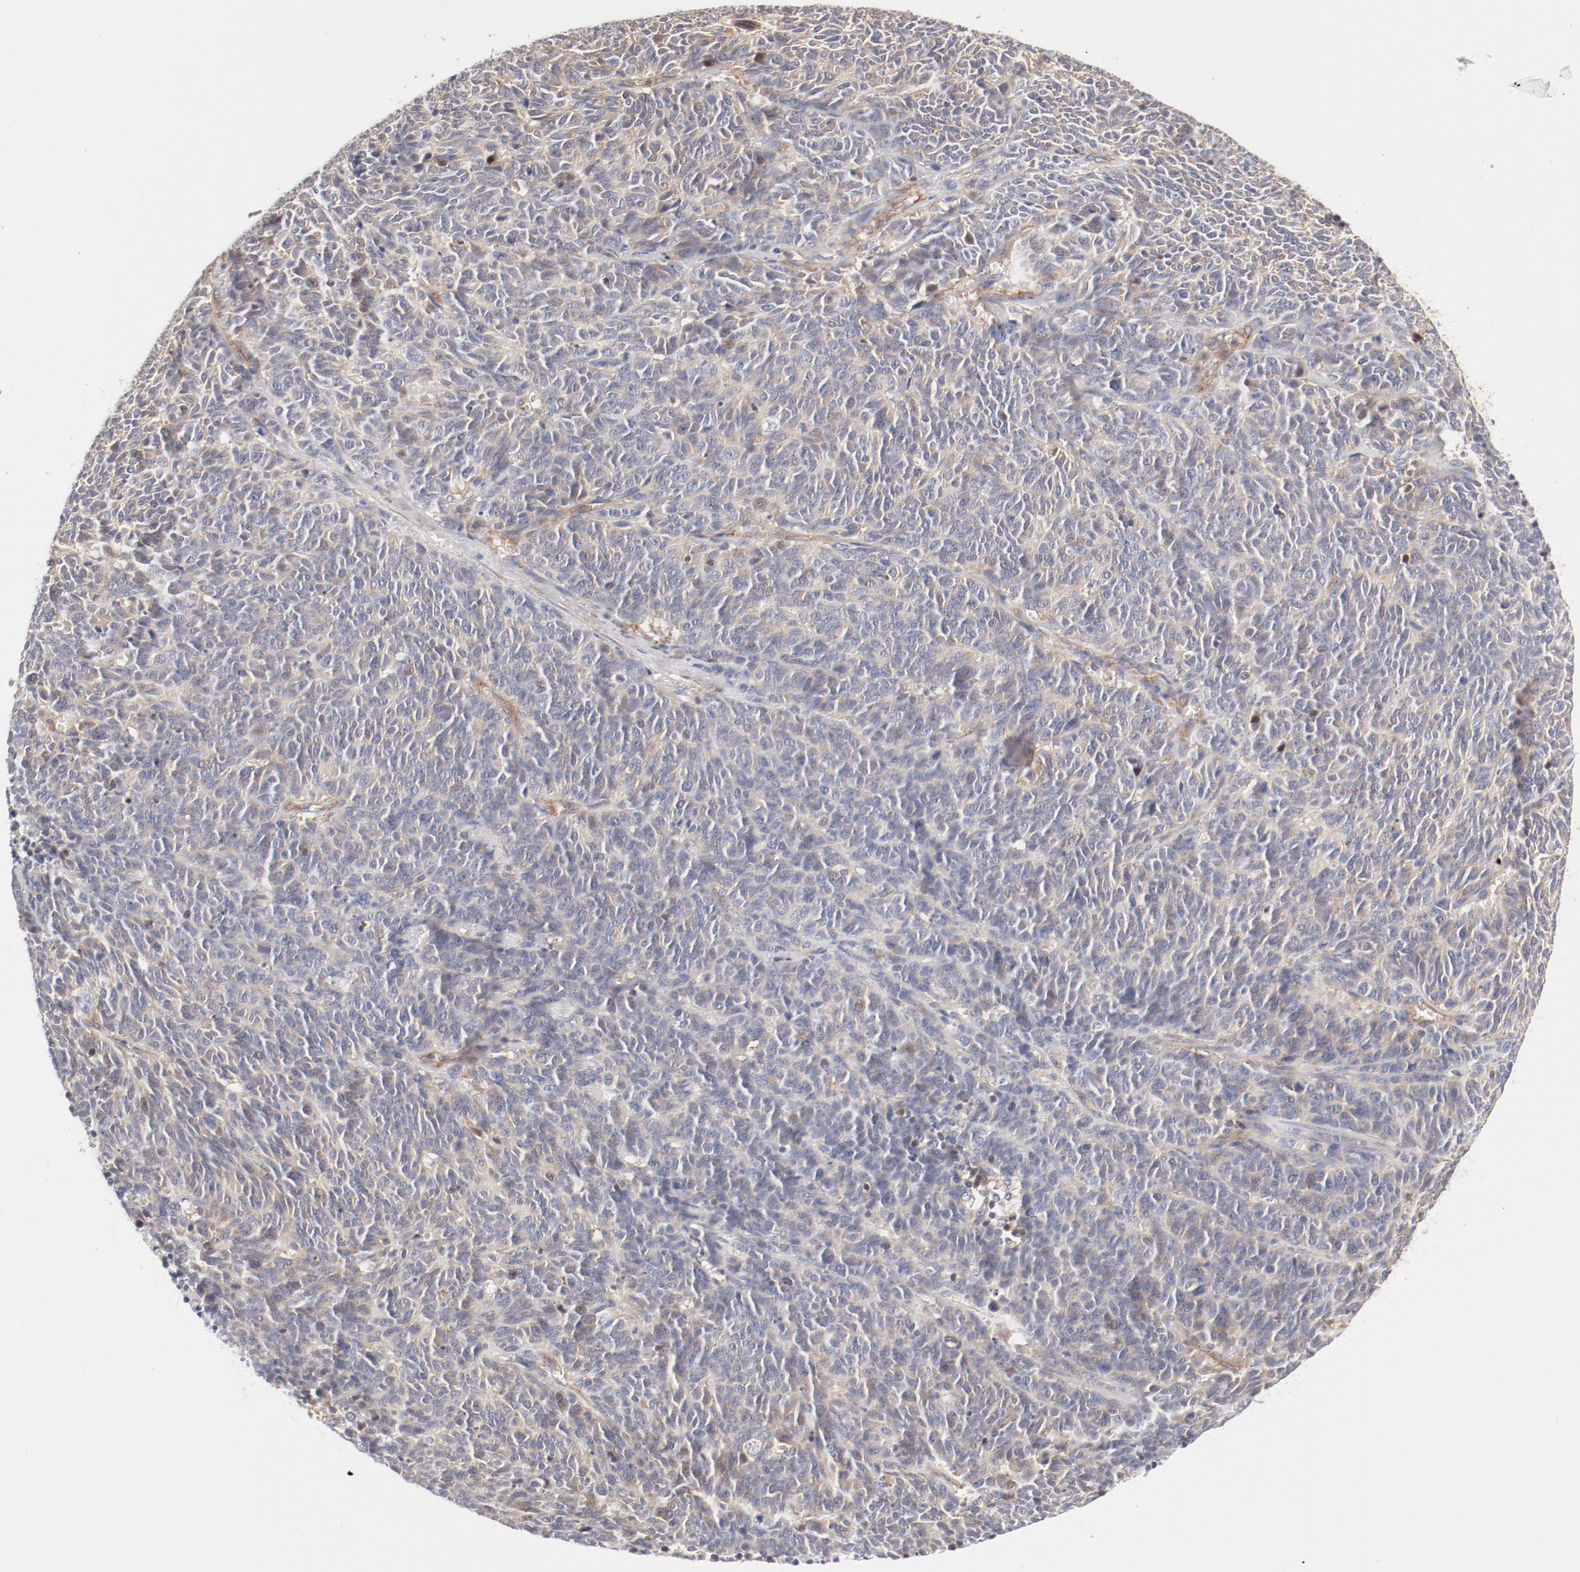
{"staining": {"intensity": "weak", "quantity": "25%-75%", "location": "cytoplasmic/membranous"}, "tissue": "lung cancer", "cell_type": "Tumor cells", "image_type": "cancer", "snomed": [{"axis": "morphology", "description": "Neoplasm, malignant, NOS"}, {"axis": "topography", "description": "Lung"}], "caption": "Immunohistochemical staining of human lung cancer (neoplasm (malignant)) demonstrates low levels of weak cytoplasmic/membranous protein positivity in about 25%-75% of tumor cells.", "gene": "AP2A1", "patient": {"sex": "female", "age": 58}}